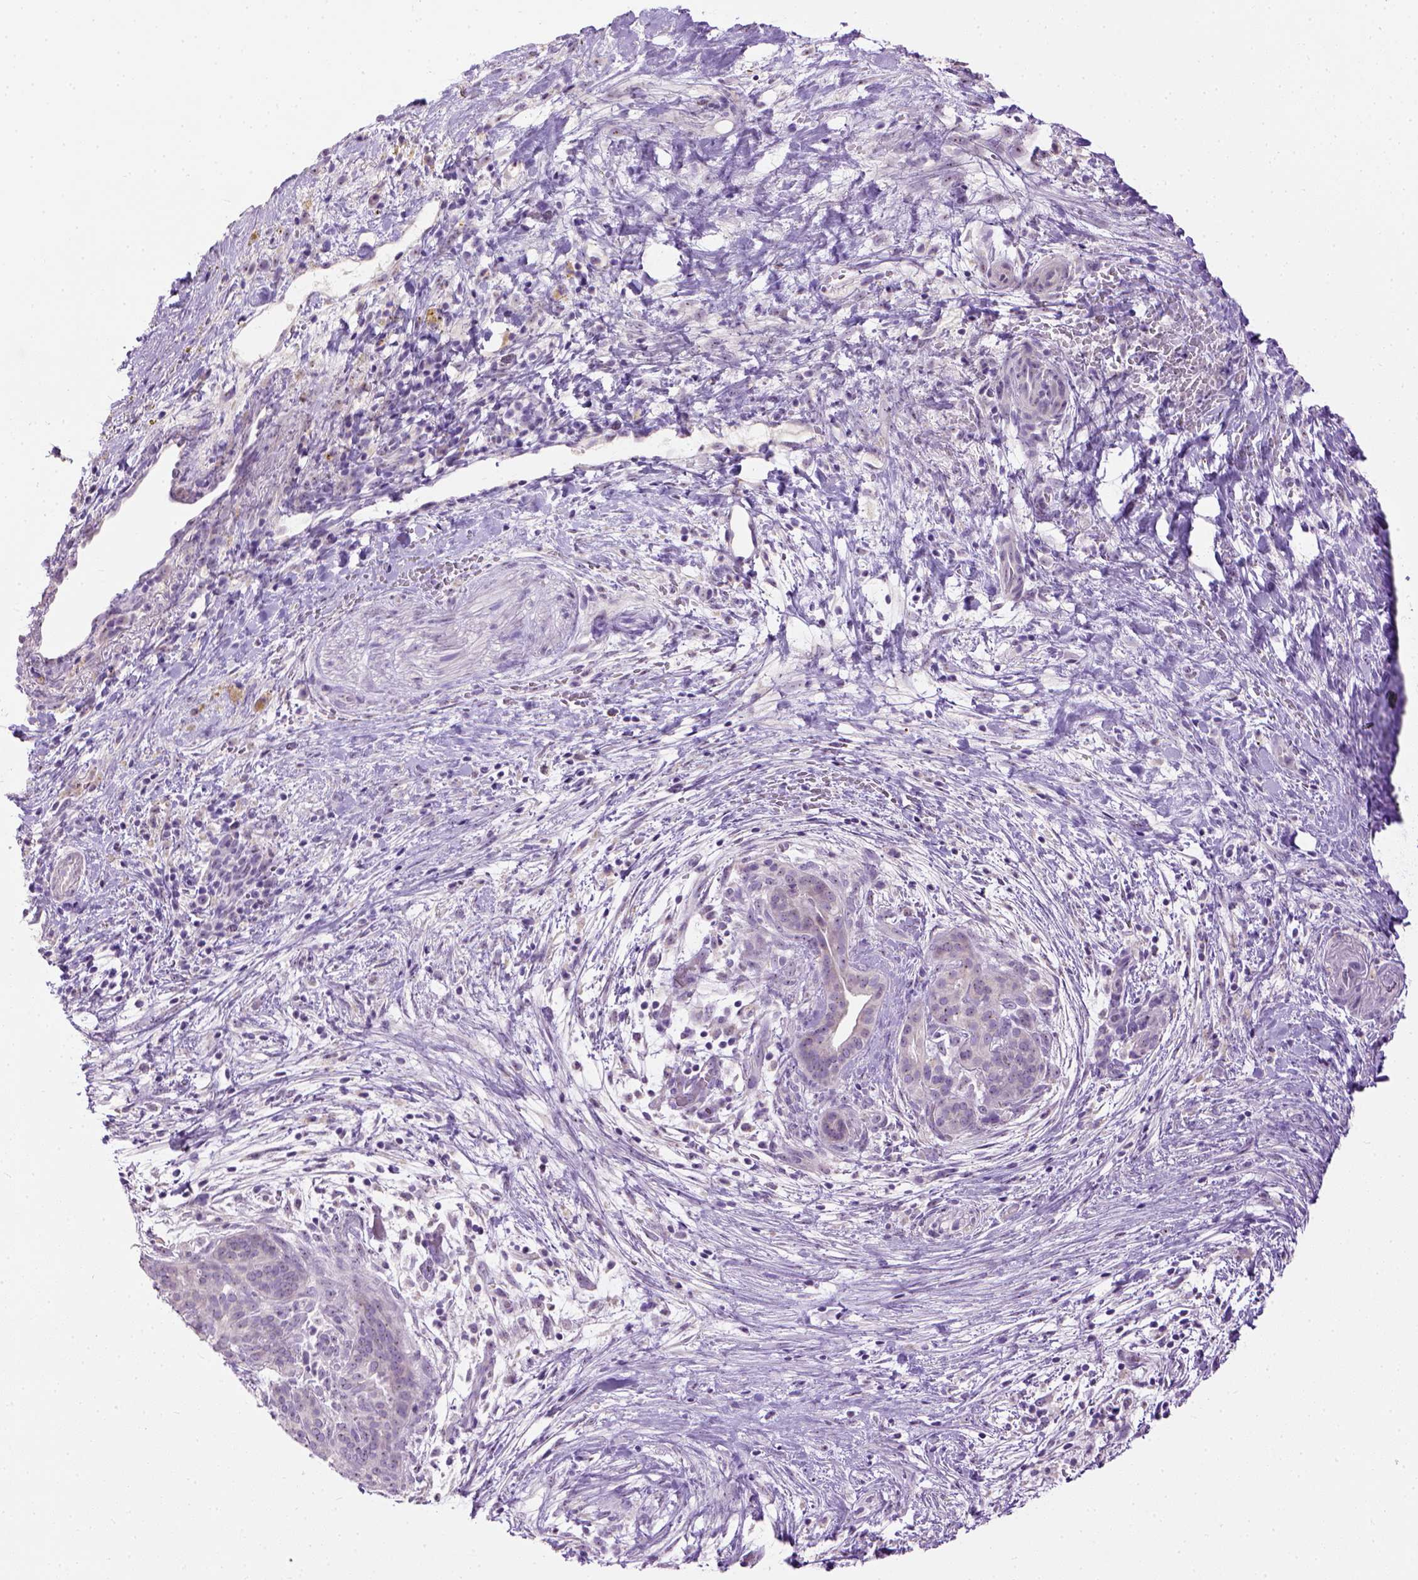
{"staining": {"intensity": "negative", "quantity": "none", "location": "none"}, "tissue": "pancreatic cancer", "cell_type": "Tumor cells", "image_type": "cancer", "snomed": [{"axis": "morphology", "description": "Adenocarcinoma, NOS"}, {"axis": "topography", "description": "Pancreas"}], "caption": "Tumor cells show no significant protein staining in adenocarcinoma (pancreatic). (Stains: DAB immunohistochemistry with hematoxylin counter stain, Microscopy: brightfield microscopy at high magnification).", "gene": "UTP4", "patient": {"sex": "male", "age": 44}}